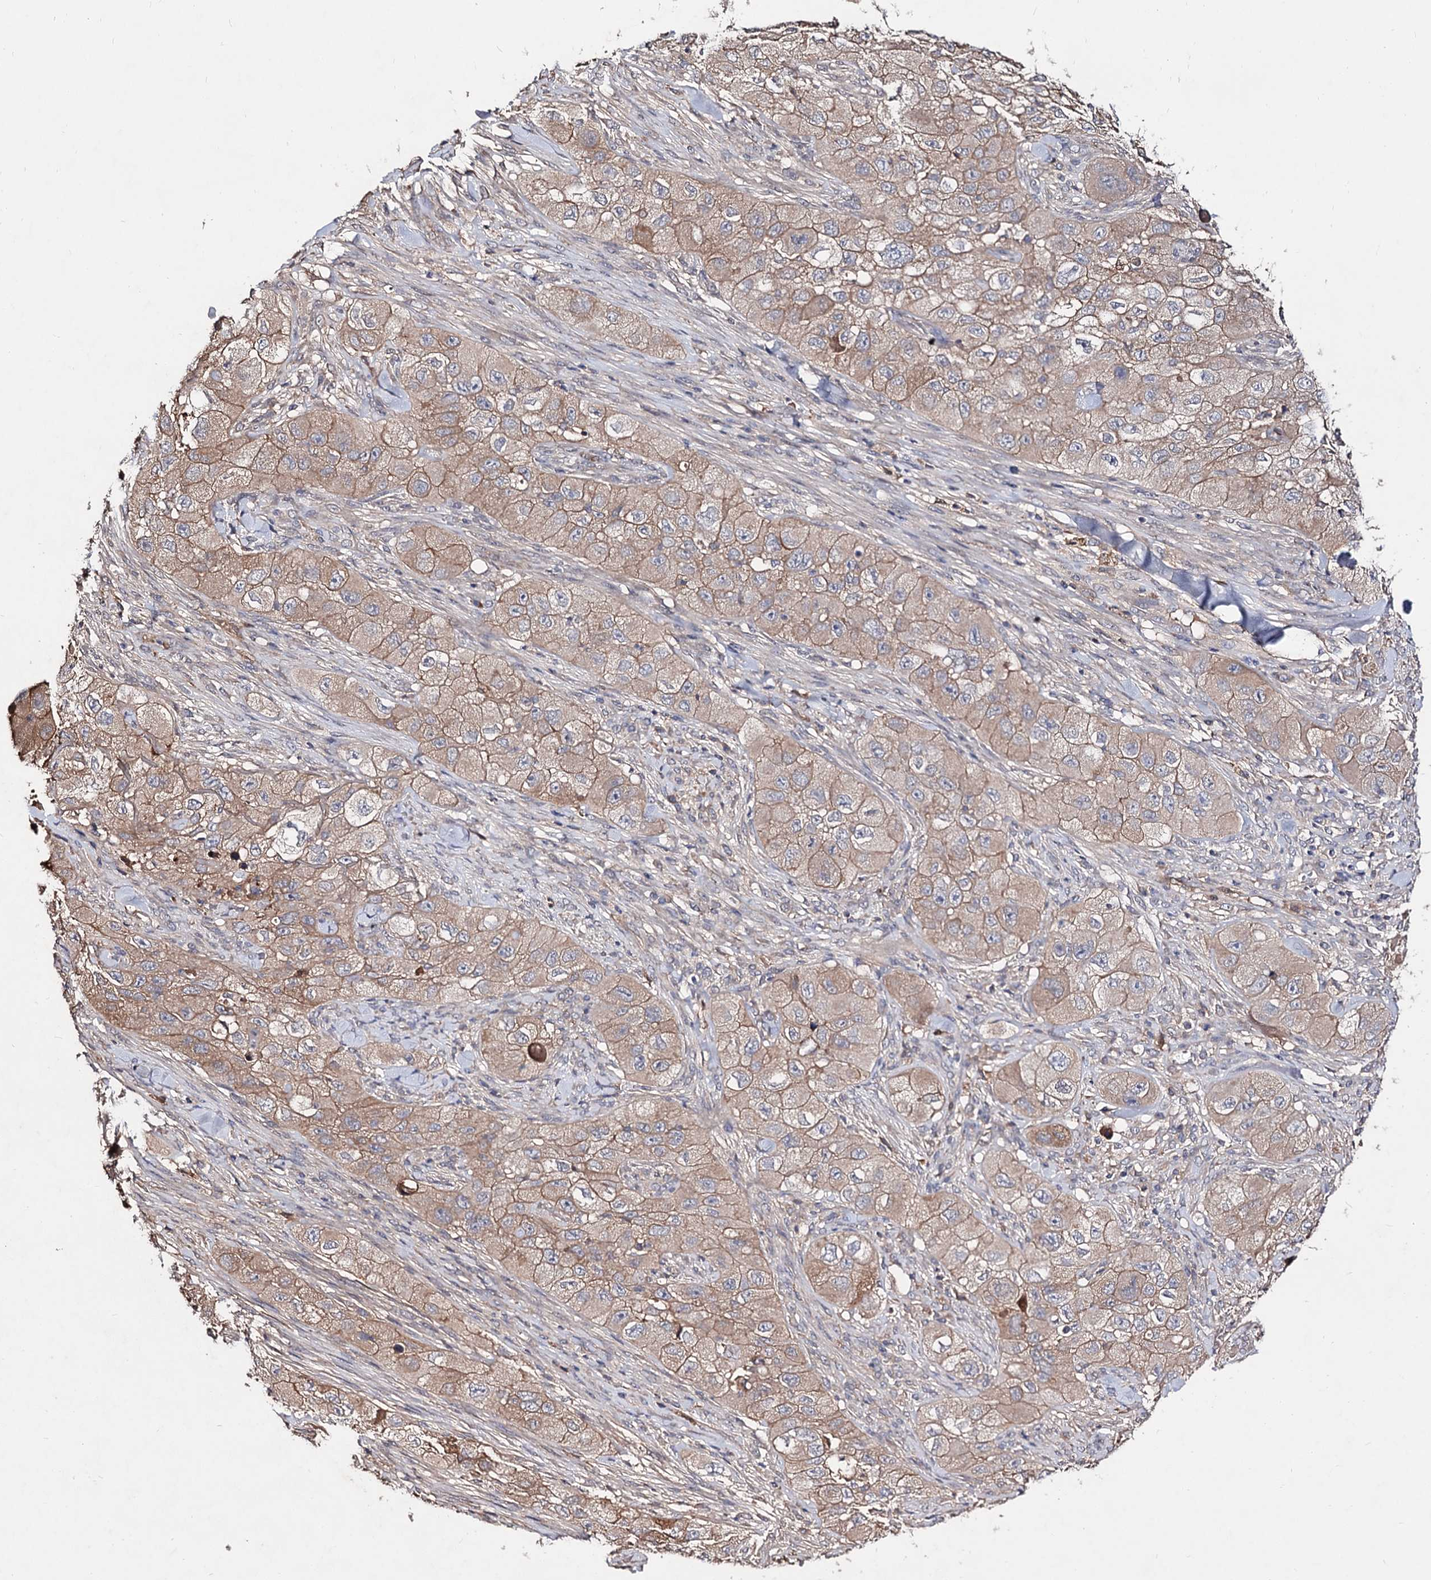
{"staining": {"intensity": "weak", "quantity": ">75%", "location": "cytoplasmic/membranous"}, "tissue": "skin cancer", "cell_type": "Tumor cells", "image_type": "cancer", "snomed": [{"axis": "morphology", "description": "Squamous cell carcinoma, NOS"}, {"axis": "topography", "description": "Skin"}, {"axis": "topography", "description": "Subcutis"}], "caption": "High-magnification brightfield microscopy of squamous cell carcinoma (skin) stained with DAB (brown) and counterstained with hematoxylin (blue). tumor cells exhibit weak cytoplasmic/membranous staining is appreciated in about>75% of cells.", "gene": "ARFIP2", "patient": {"sex": "male", "age": 73}}